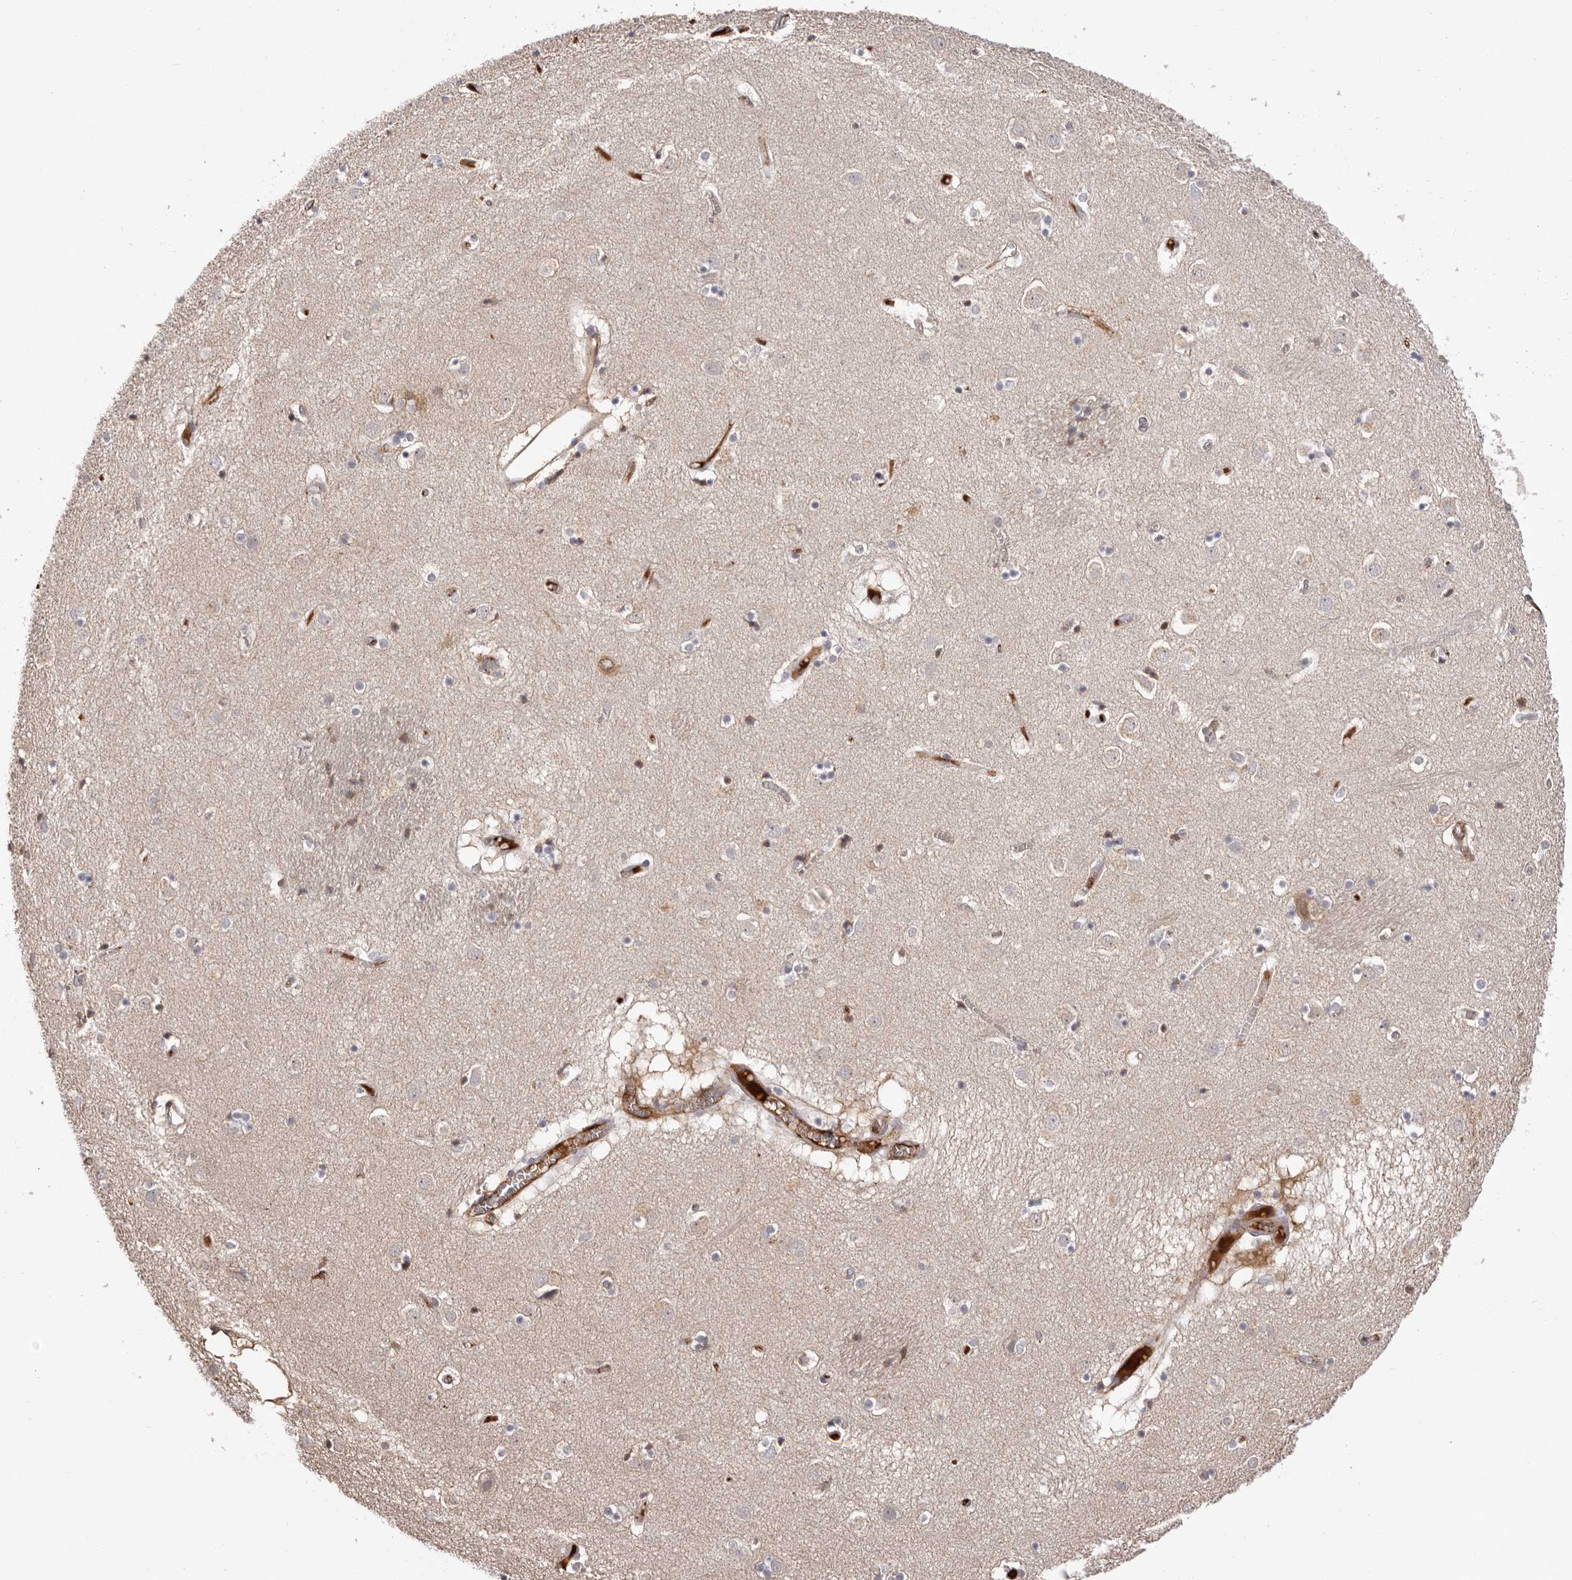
{"staining": {"intensity": "negative", "quantity": "none", "location": "none"}, "tissue": "caudate", "cell_type": "Glial cells", "image_type": "normal", "snomed": [{"axis": "morphology", "description": "Normal tissue, NOS"}, {"axis": "topography", "description": "Lateral ventricle wall"}], "caption": "This photomicrograph is of normal caudate stained with IHC to label a protein in brown with the nuclei are counter-stained blue. There is no staining in glial cells.", "gene": "OTUD3", "patient": {"sex": "male", "age": 70}}